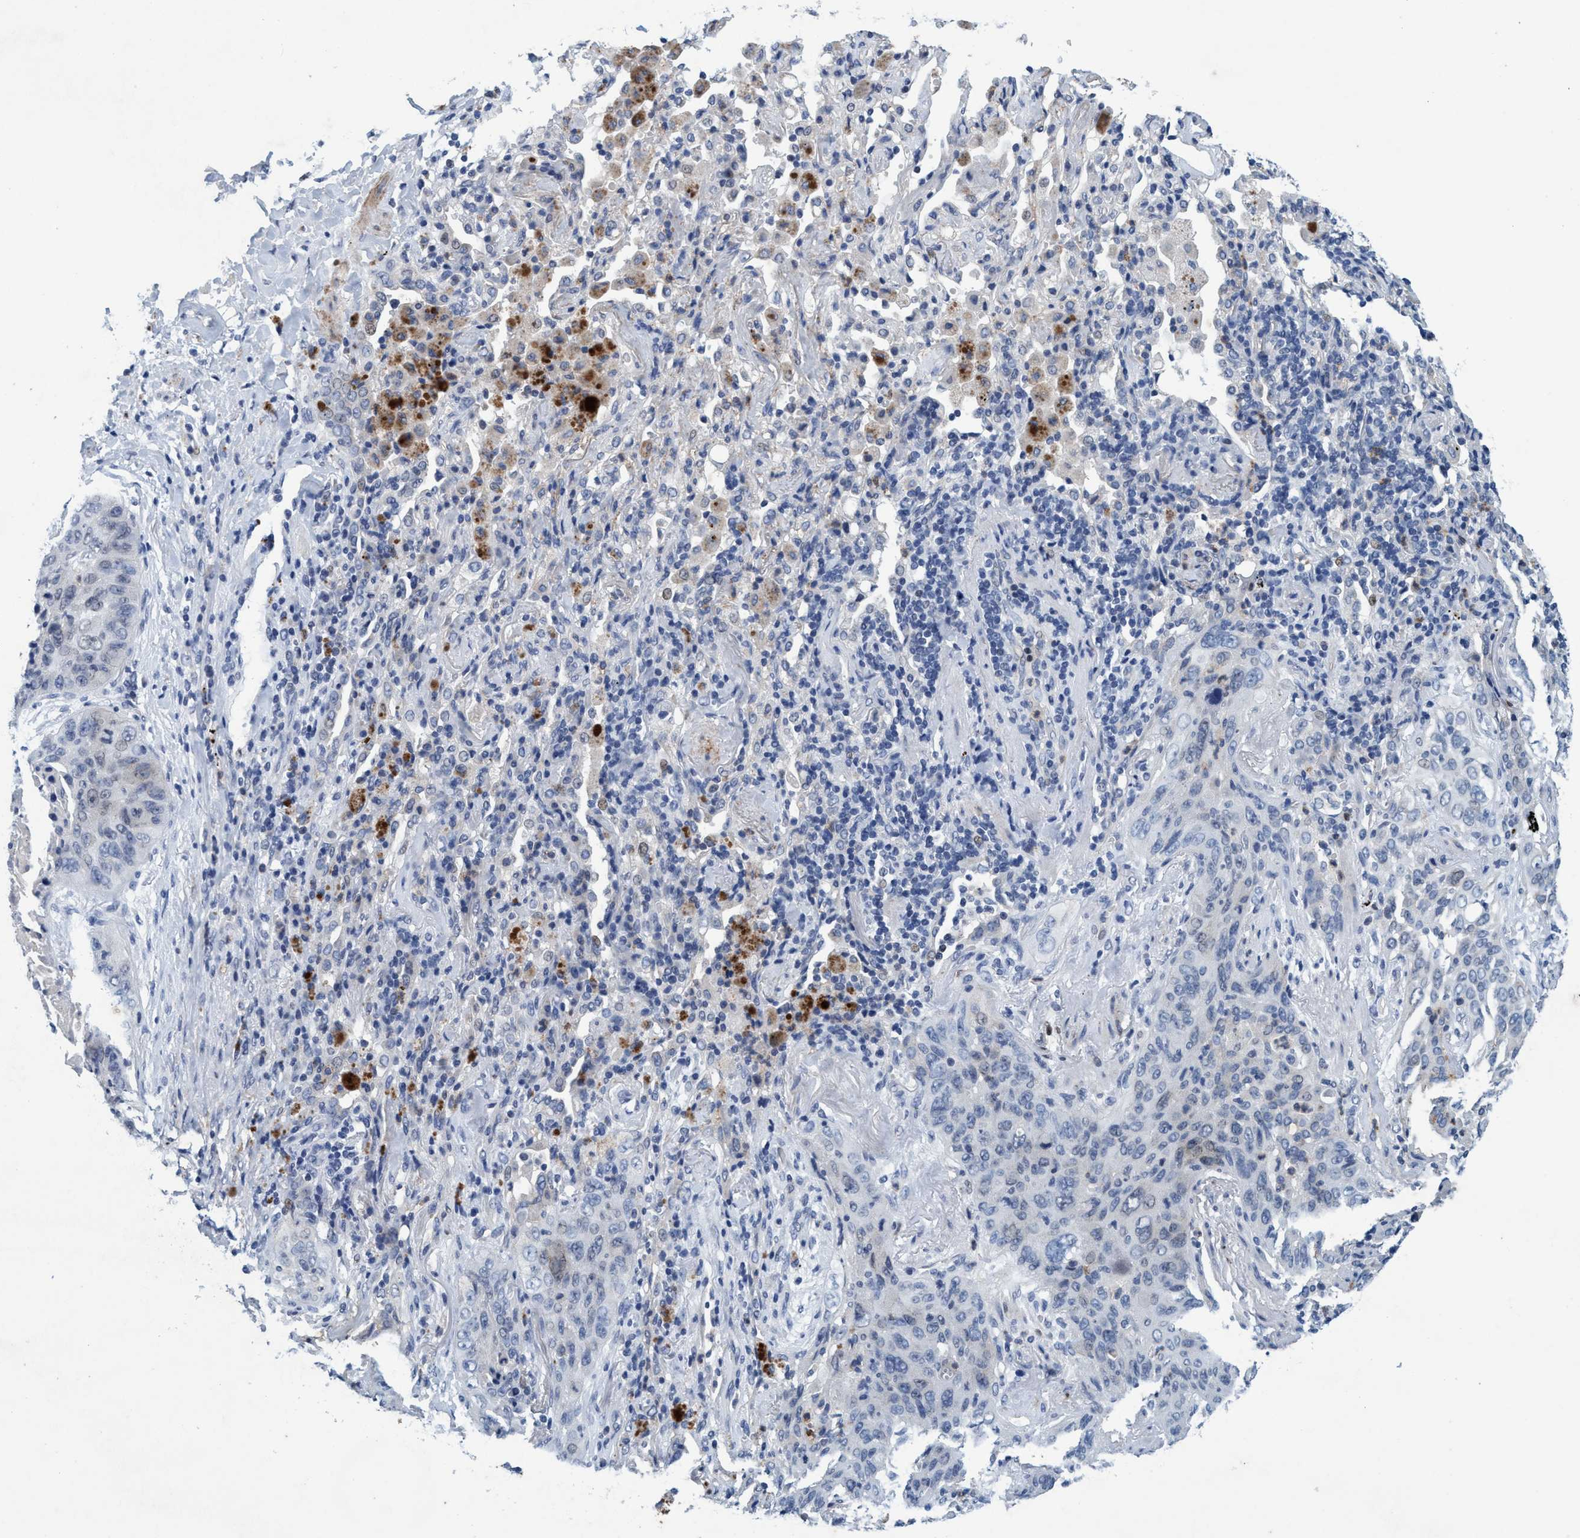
{"staining": {"intensity": "negative", "quantity": "none", "location": "none"}, "tissue": "lung cancer", "cell_type": "Tumor cells", "image_type": "cancer", "snomed": [{"axis": "morphology", "description": "Squamous cell carcinoma, NOS"}, {"axis": "topography", "description": "Lung"}], "caption": "Immunohistochemistry (IHC) of lung cancer exhibits no expression in tumor cells.", "gene": "GRB14", "patient": {"sex": "female", "age": 67}}